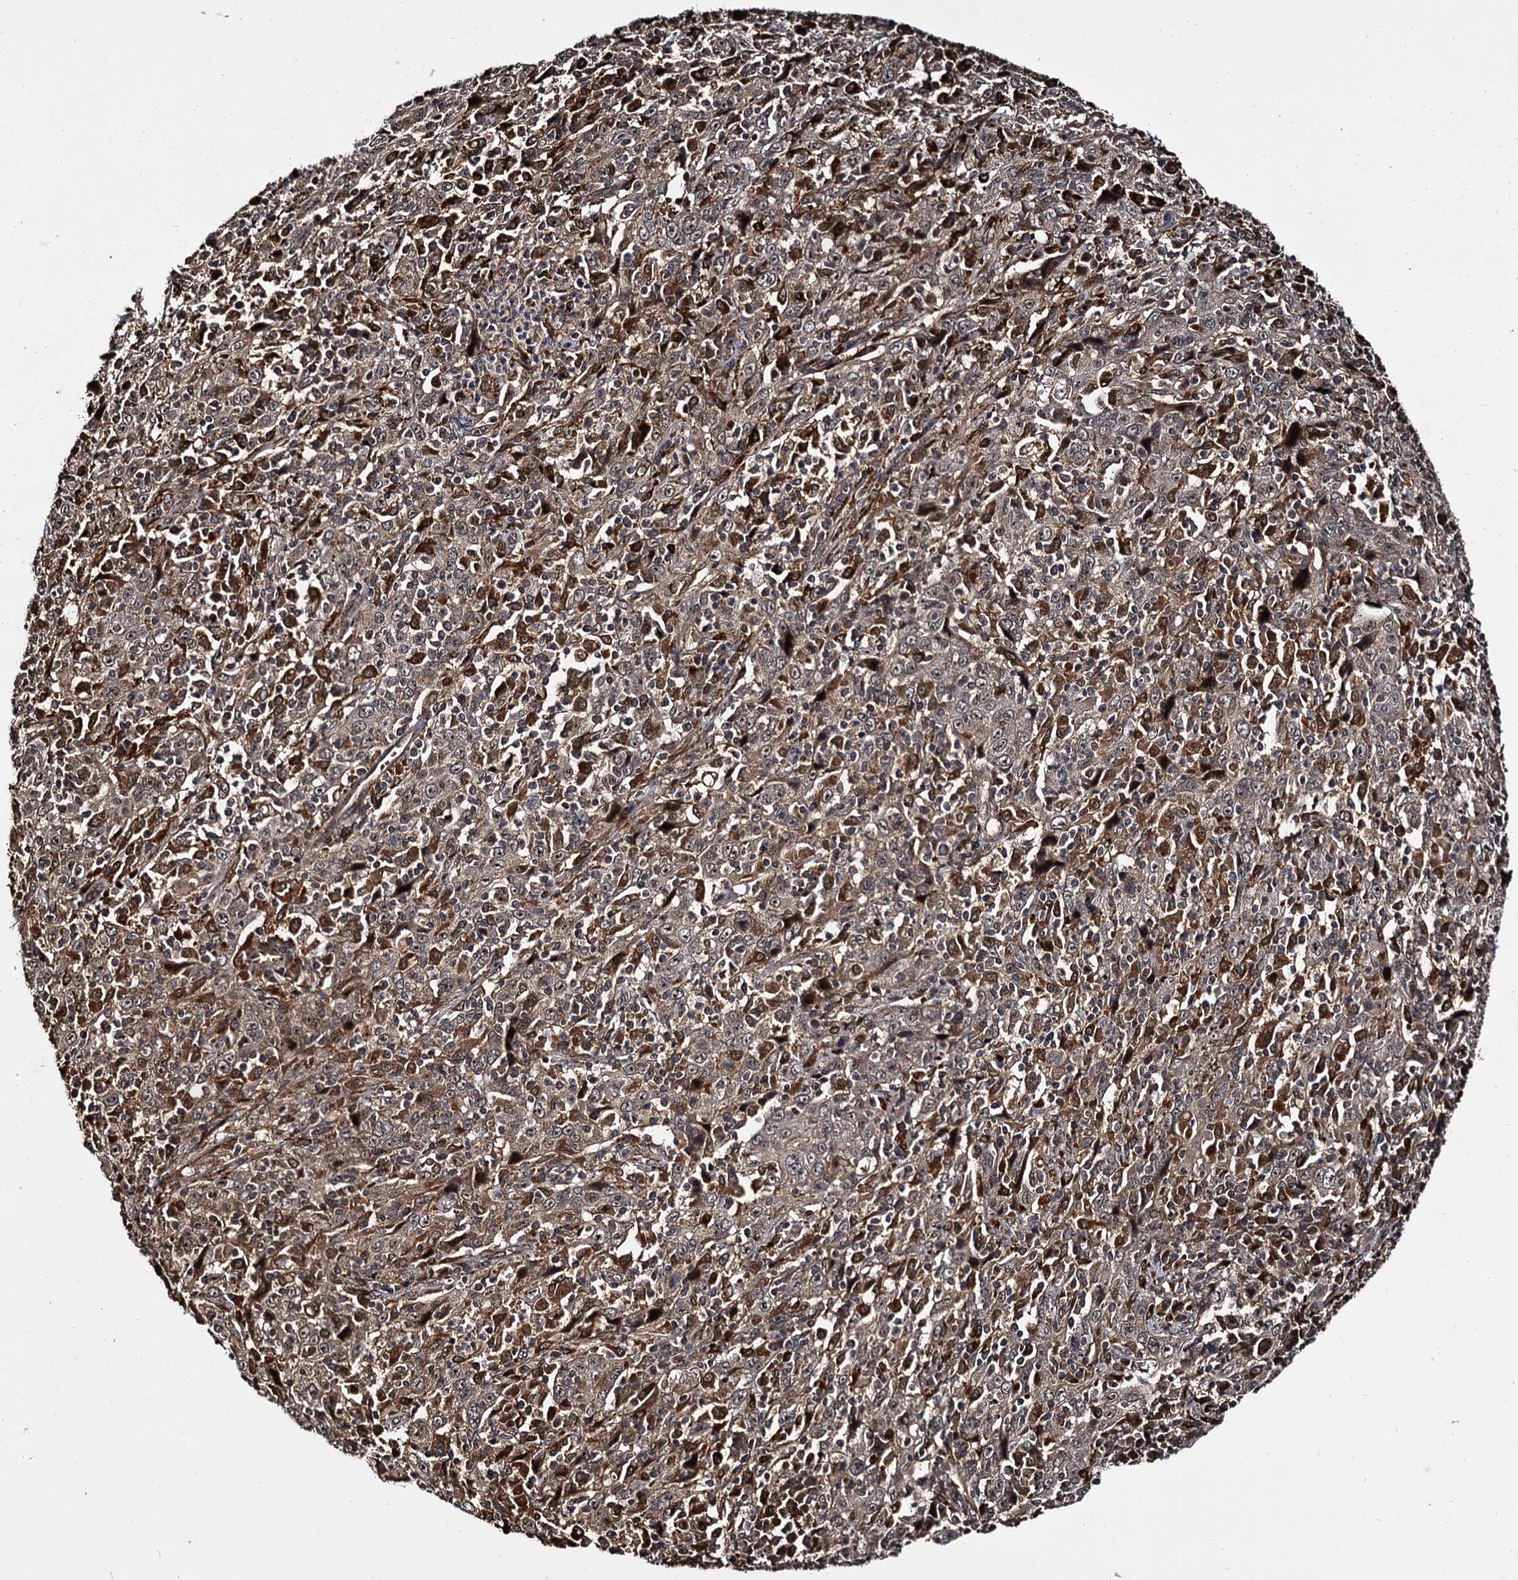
{"staining": {"intensity": "moderate", "quantity": ">75%", "location": "cytoplasmic/membranous"}, "tissue": "cervical cancer", "cell_type": "Tumor cells", "image_type": "cancer", "snomed": [{"axis": "morphology", "description": "Squamous cell carcinoma, NOS"}, {"axis": "topography", "description": "Cervix"}], "caption": "Immunohistochemical staining of cervical squamous cell carcinoma exhibits medium levels of moderate cytoplasmic/membranous protein expression in approximately >75% of tumor cells. (Brightfield microscopy of DAB IHC at high magnification).", "gene": "CEP192", "patient": {"sex": "female", "age": 46}}